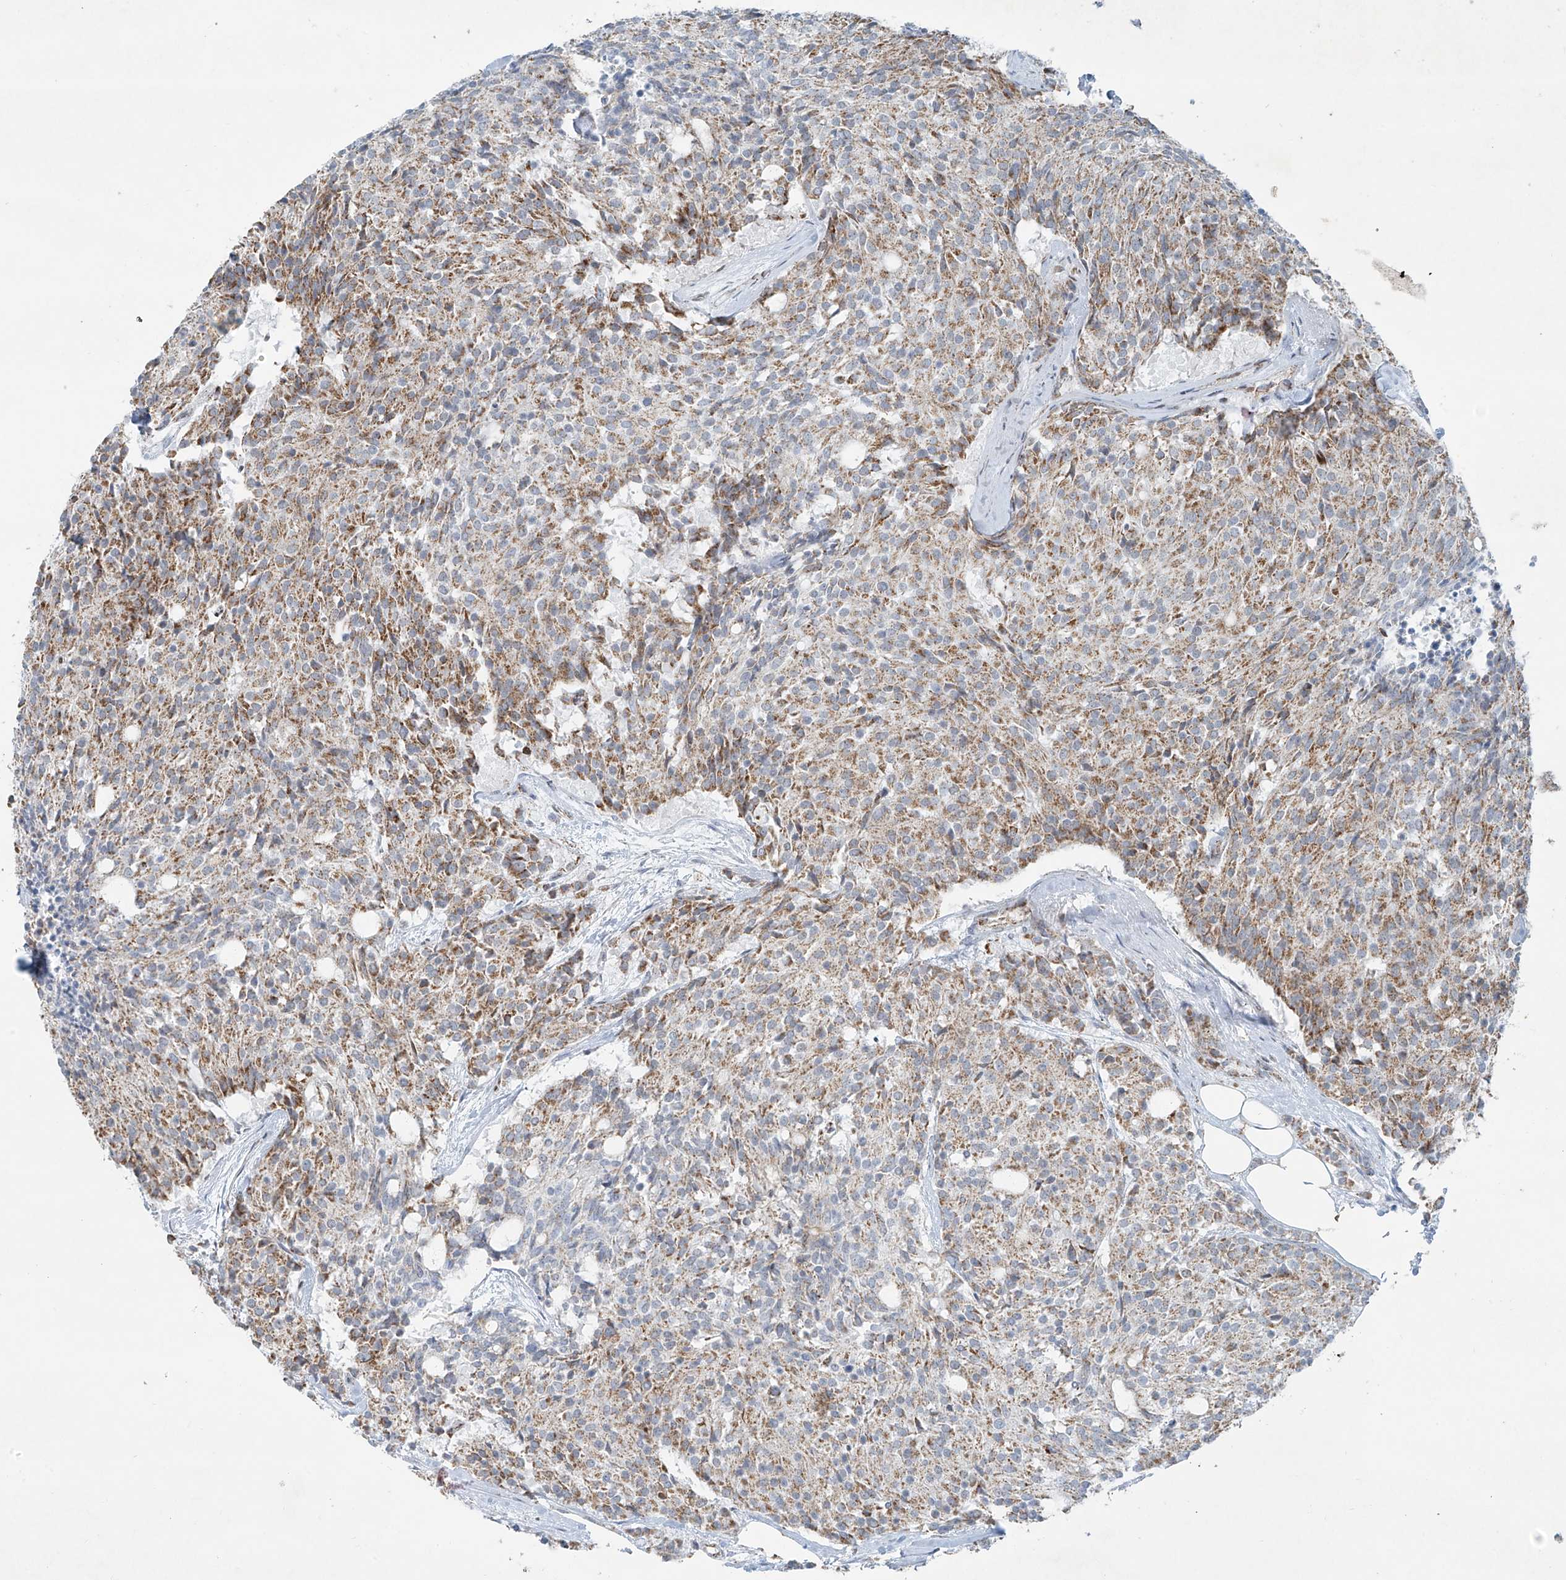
{"staining": {"intensity": "moderate", "quantity": "25%-75%", "location": "cytoplasmic/membranous"}, "tissue": "carcinoid", "cell_type": "Tumor cells", "image_type": "cancer", "snomed": [{"axis": "morphology", "description": "Carcinoid, malignant, NOS"}, {"axis": "topography", "description": "Pancreas"}], "caption": "An image of carcinoid stained for a protein shows moderate cytoplasmic/membranous brown staining in tumor cells.", "gene": "SMDT1", "patient": {"sex": "female", "age": 54}}